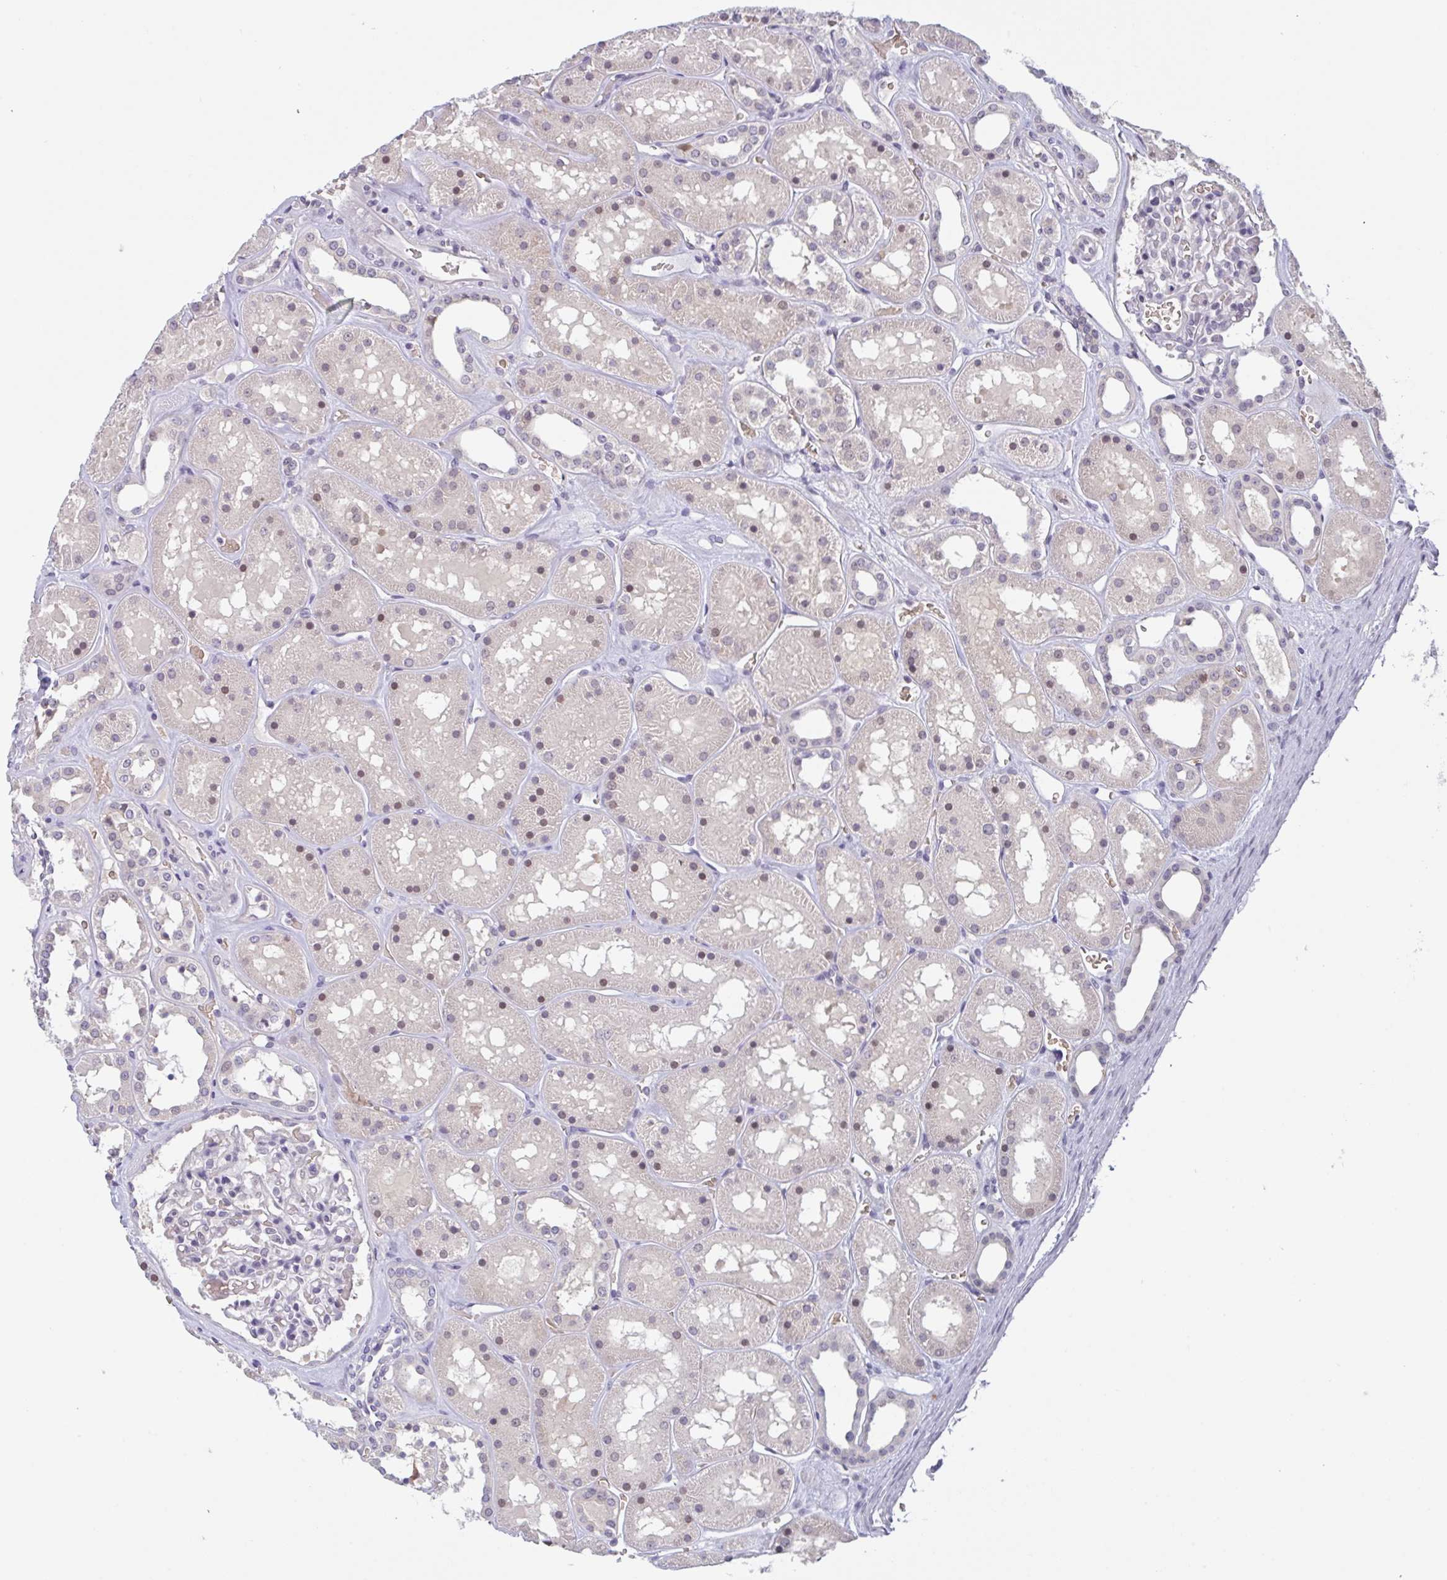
{"staining": {"intensity": "negative", "quantity": "none", "location": "none"}, "tissue": "kidney", "cell_type": "Cells in glomeruli", "image_type": "normal", "snomed": [{"axis": "morphology", "description": "Normal tissue, NOS"}, {"axis": "topography", "description": "Kidney"}], "caption": "Protein analysis of benign kidney reveals no significant expression in cells in glomeruli. Brightfield microscopy of immunohistochemistry stained with DAB (3,3'-diaminobenzidine) (brown) and hematoxylin (blue), captured at high magnification.", "gene": "RHAG", "patient": {"sex": "female", "age": 41}}